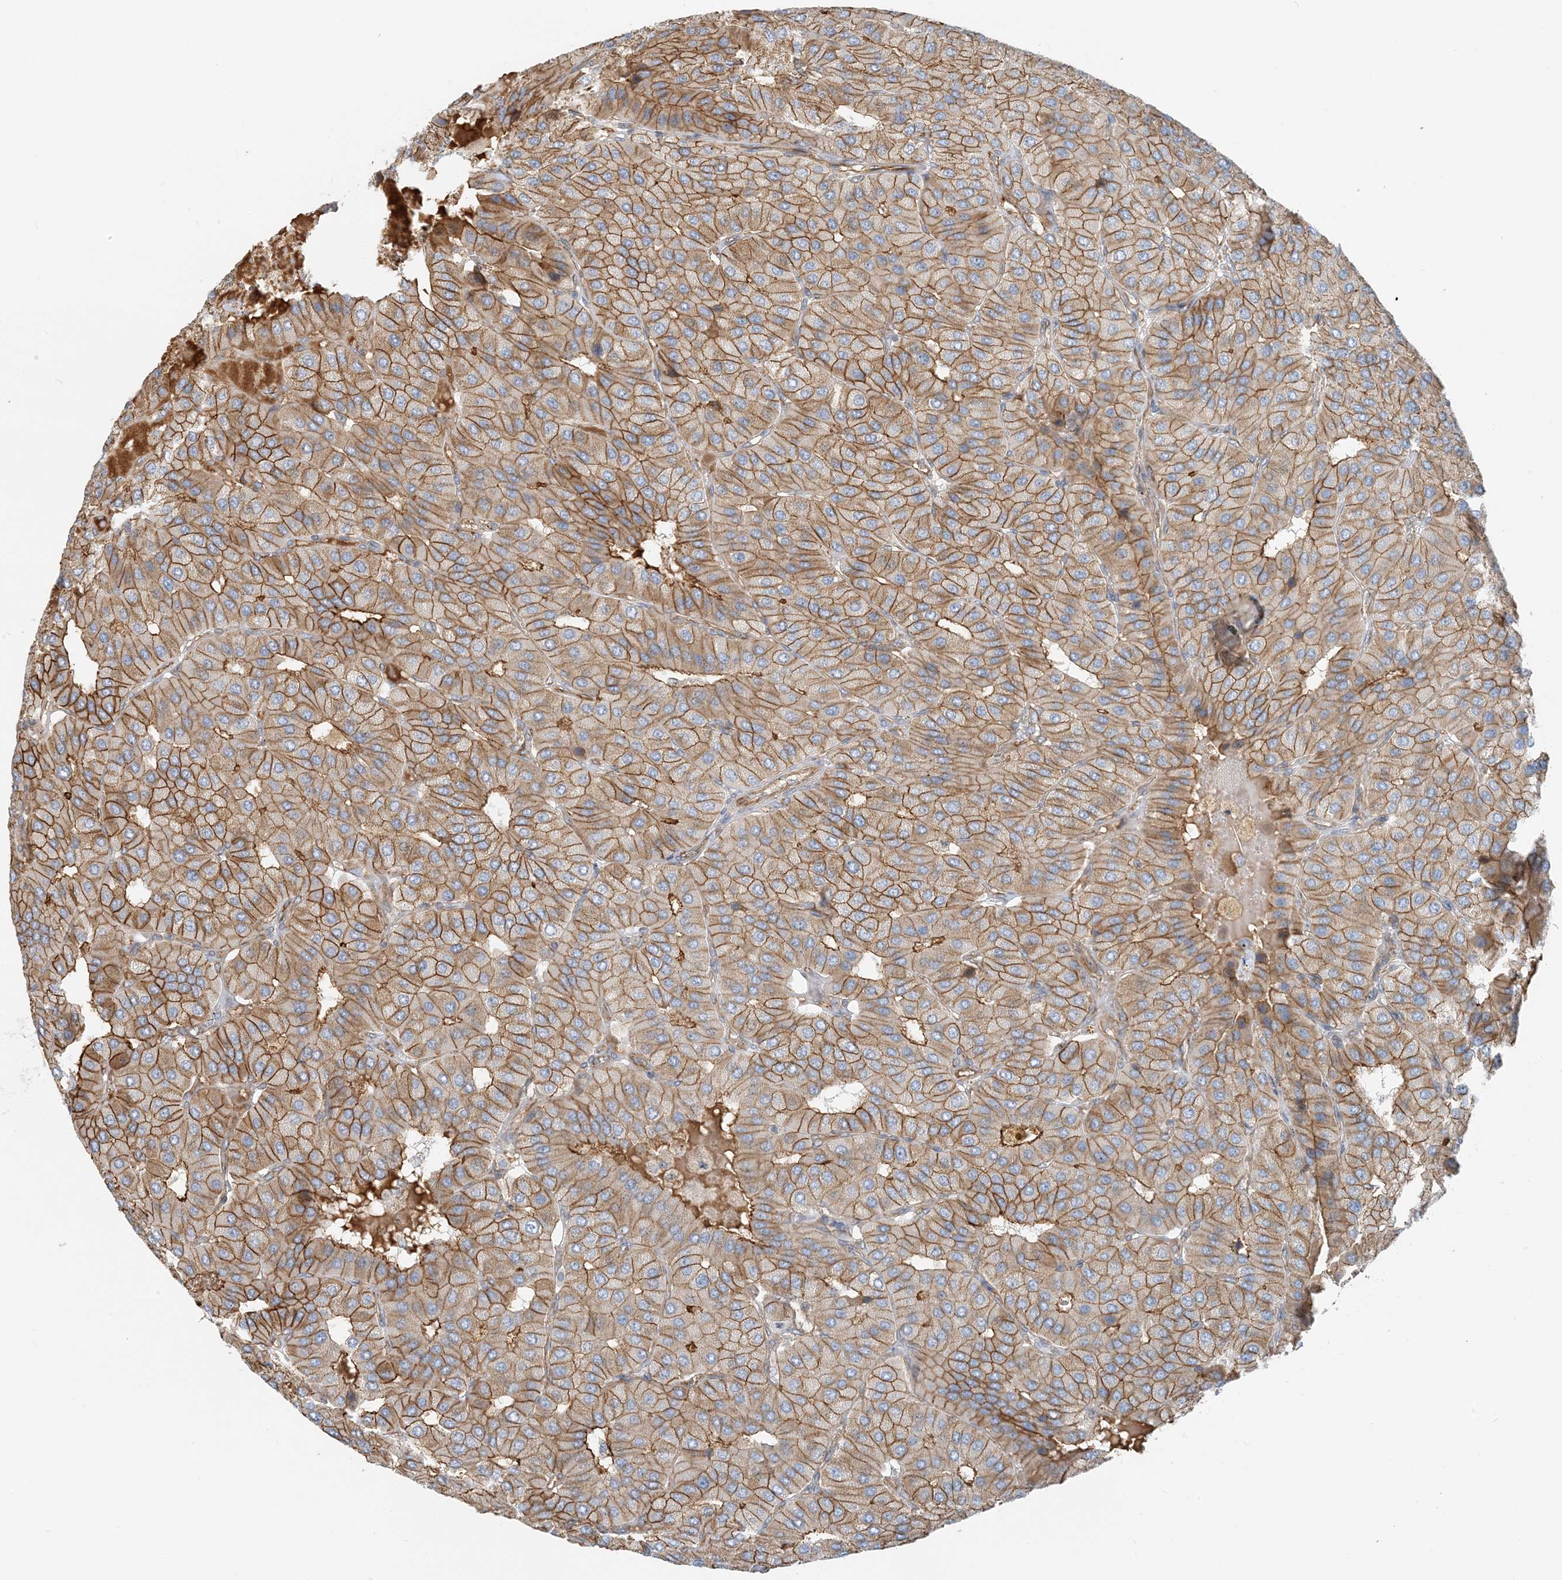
{"staining": {"intensity": "moderate", "quantity": ">75%", "location": "cytoplasmic/membranous"}, "tissue": "parathyroid gland", "cell_type": "Glandular cells", "image_type": "normal", "snomed": [{"axis": "morphology", "description": "Normal tissue, NOS"}, {"axis": "morphology", "description": "Adenoma, NOS"}, {"axis": "topography", "description": "Parathyroid gland"}], "caption": "Immunohistochemistry (DAB) staining of unremarkable human parathyroid gland demonstrates moderate cytoplasmic/membranous protein expression in approximately >75% of glandular cells.", "gene": "MYL5", "patient": {"sex": "female", "age": 86}}